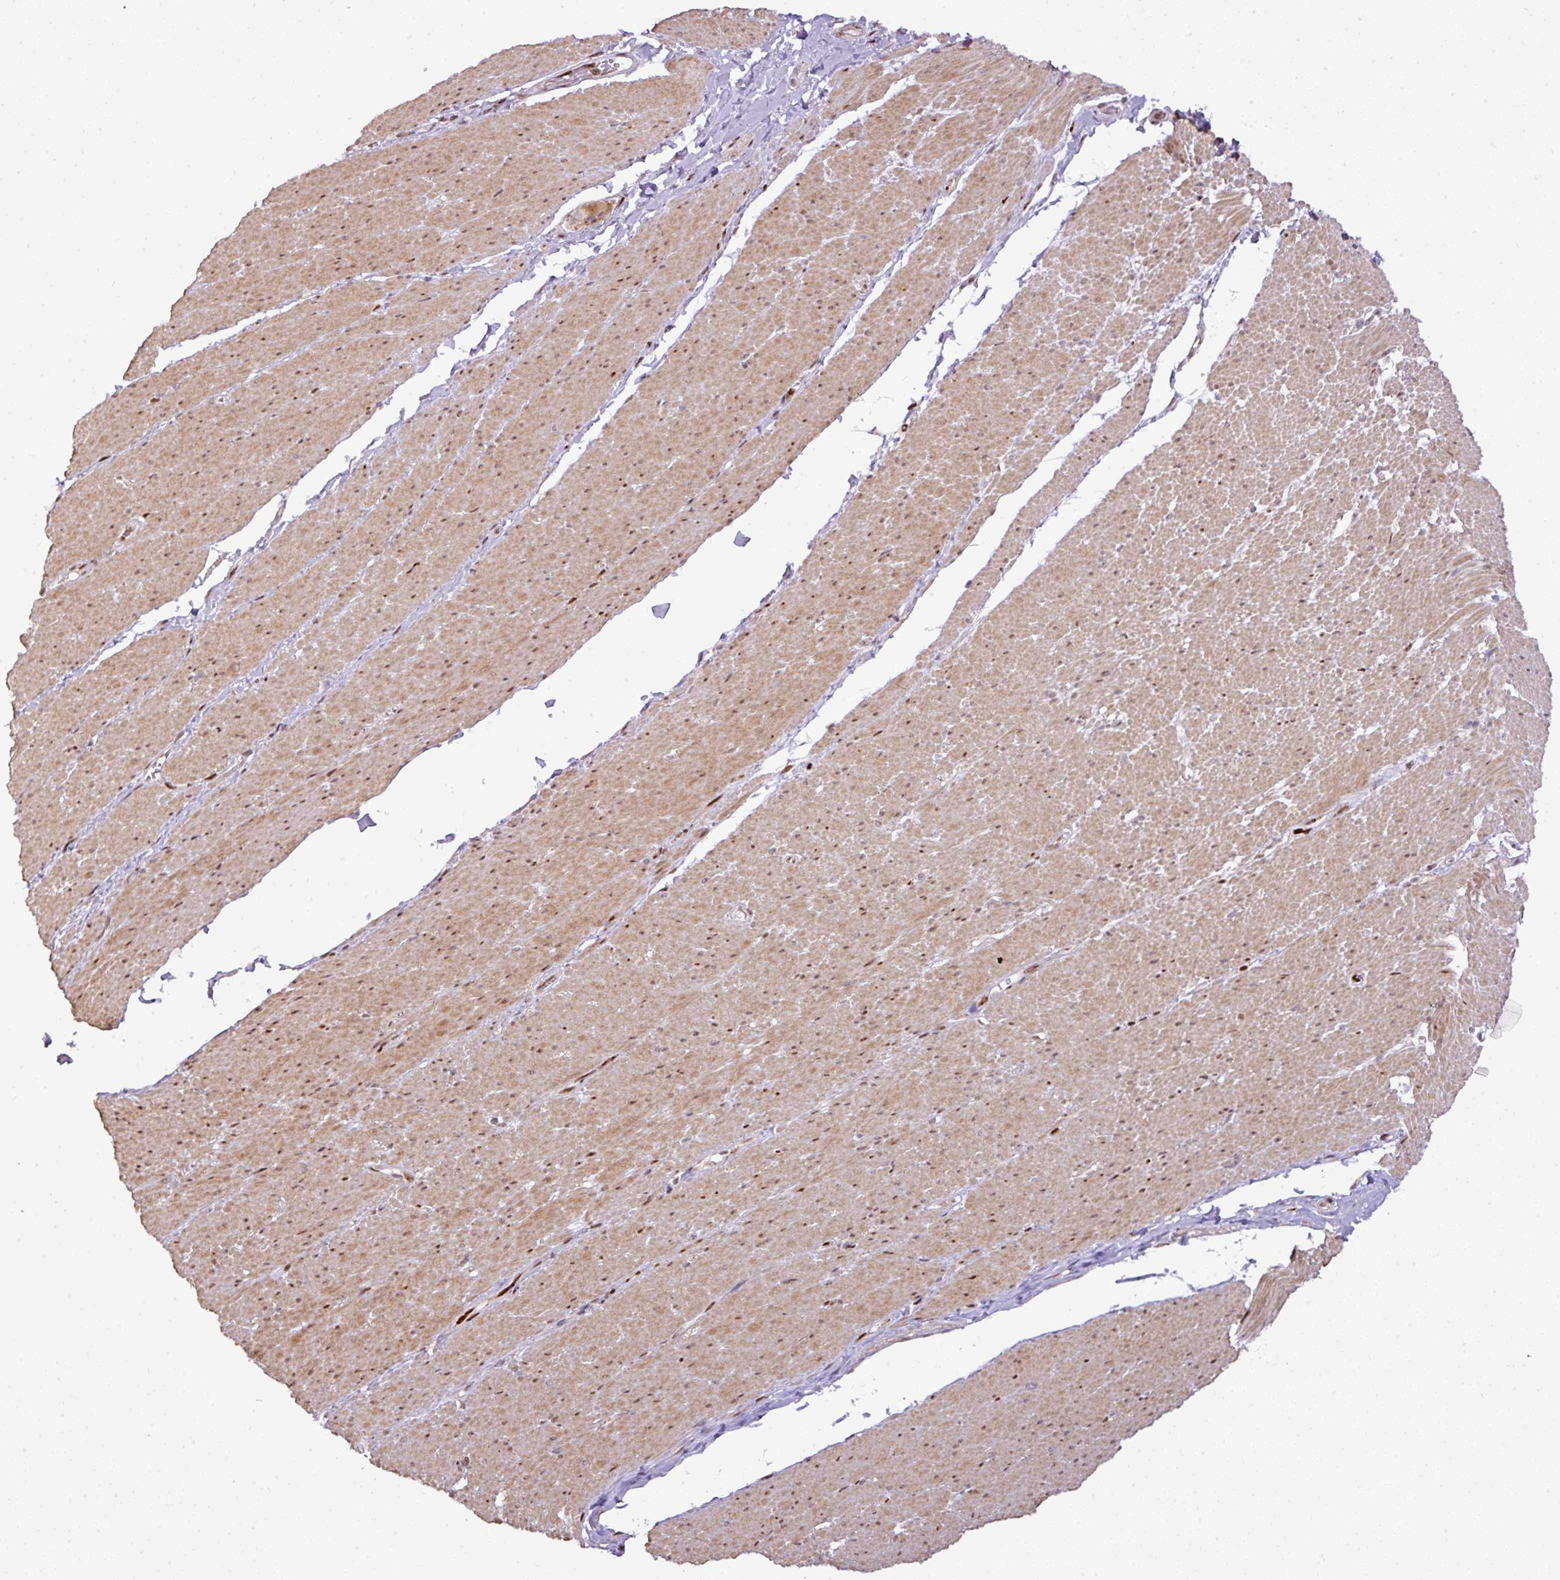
{"staining": {"intensity": "moderate", "quantity": "25%-75%", "location": "cytoplasmic/membranous,nuclear"}, "tissue": "smooth muscle", "cell_type": "Smooth muscle cells", "image_type": "normal", "snomed": [{"axis": "morphology", "description": "Normal tissue, NOS"}, {"axis": "topography", "description": "Smooth muscle"}, {"axis": "topography", "description": "Rectum"}], "caption": "Smooth muscle stained for a protein demonstrates moderate cytoplasmic/membranous,nuclear positivity in smooth muscle cells. Nuclei are stained in blue.", "gene": "MYSM1", "patient": {"sex": "male", "age": 53}}